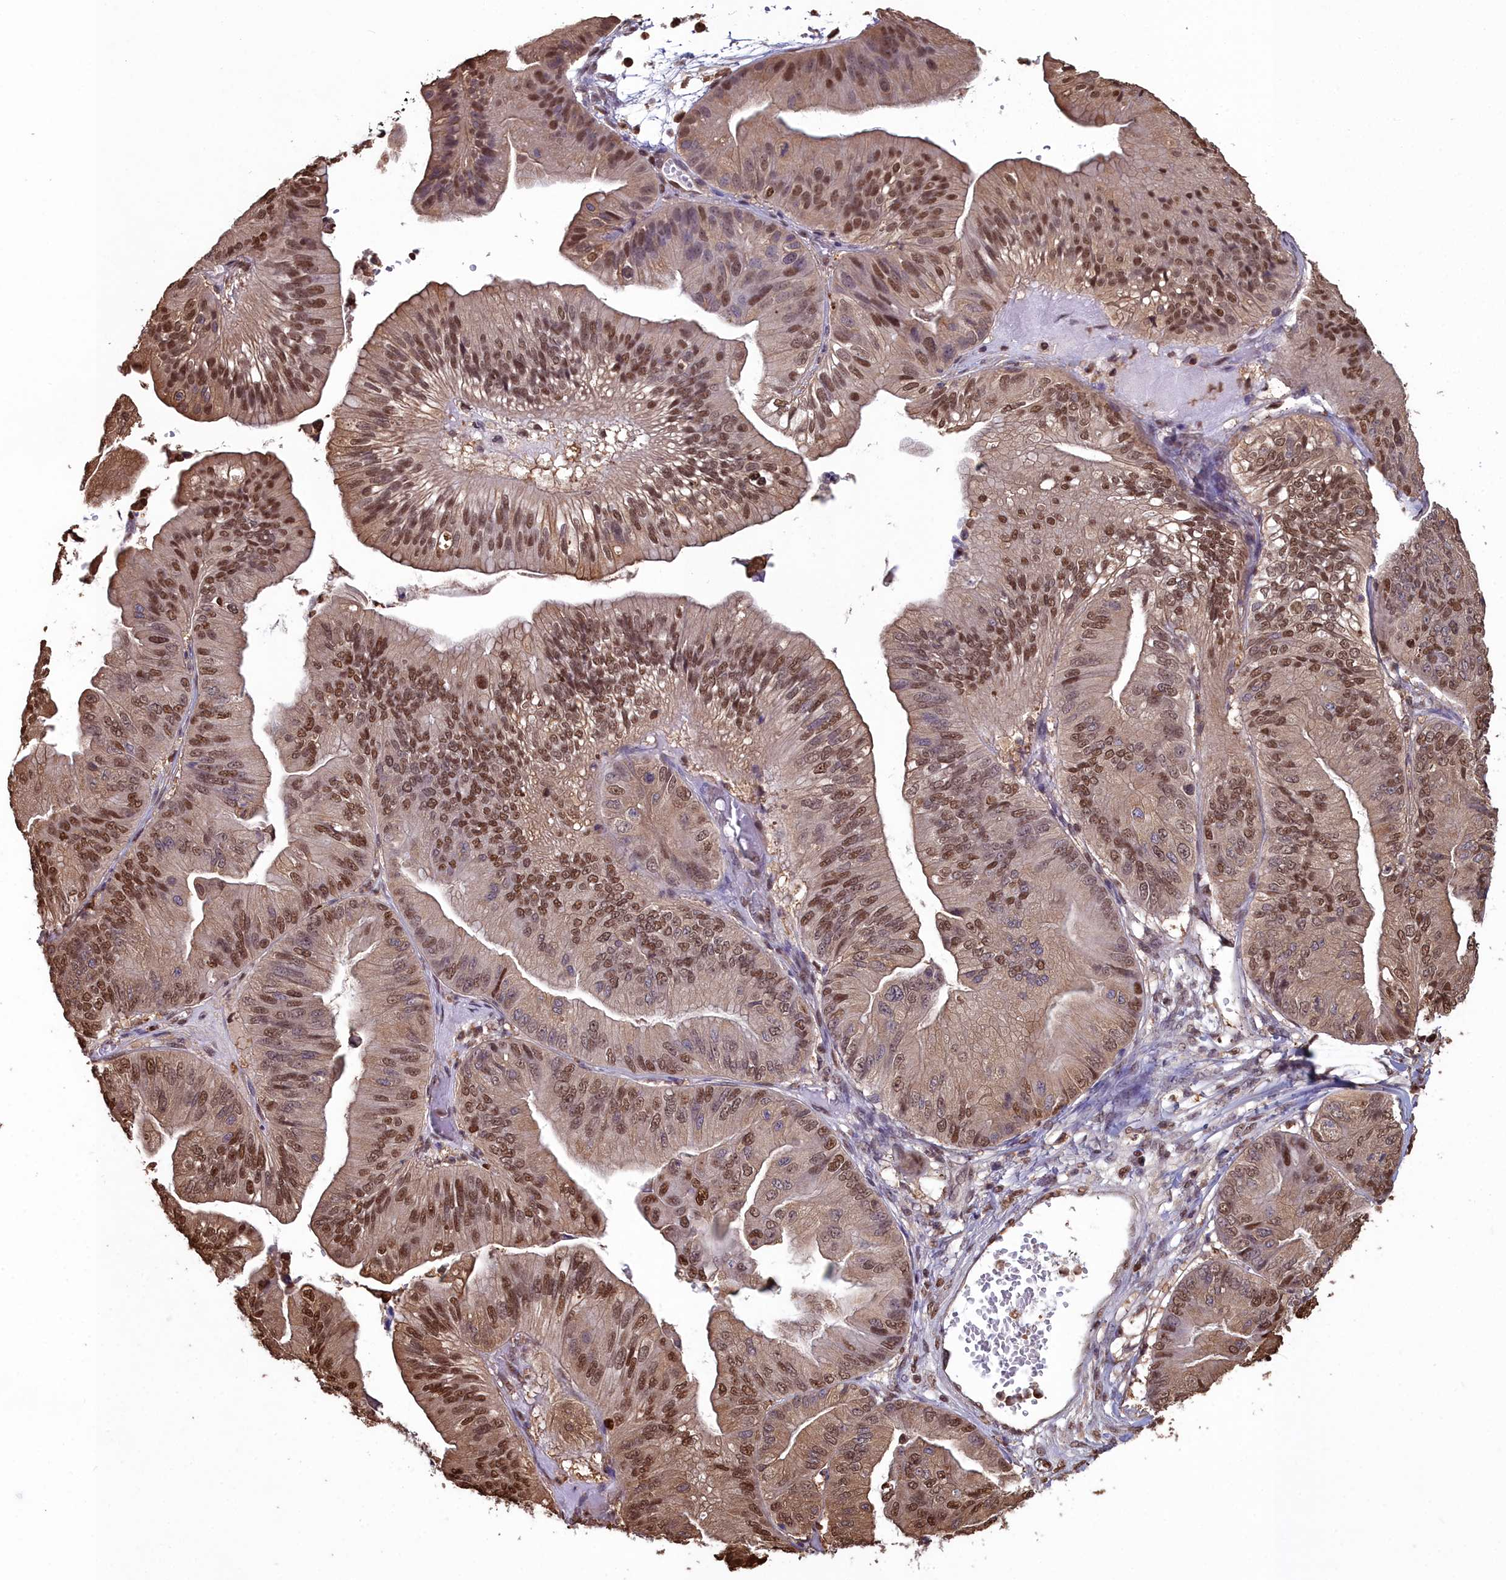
{"staining": {"intensity": "moderate", "quantity": ">75%", "location": "nuclear"}, "tissue": "ovarian cancer", "cell_type": "Tumor cells", "image_type": "cancer", "snomed": [{"axis": "morphology", "description": "Cystadenocarcinoma, mucinous, NOS"}, {"axis": "topography", "description": "Ovary"}], "caption": "Ovarian cancer tissue demonstrates moderate nuclear expression in about >75% of tumor cells The protein is shown in brown color, while the nuclei are stained blue.", "gene": "GAPDH", "patient": {"sex": "female", "age": 61}}